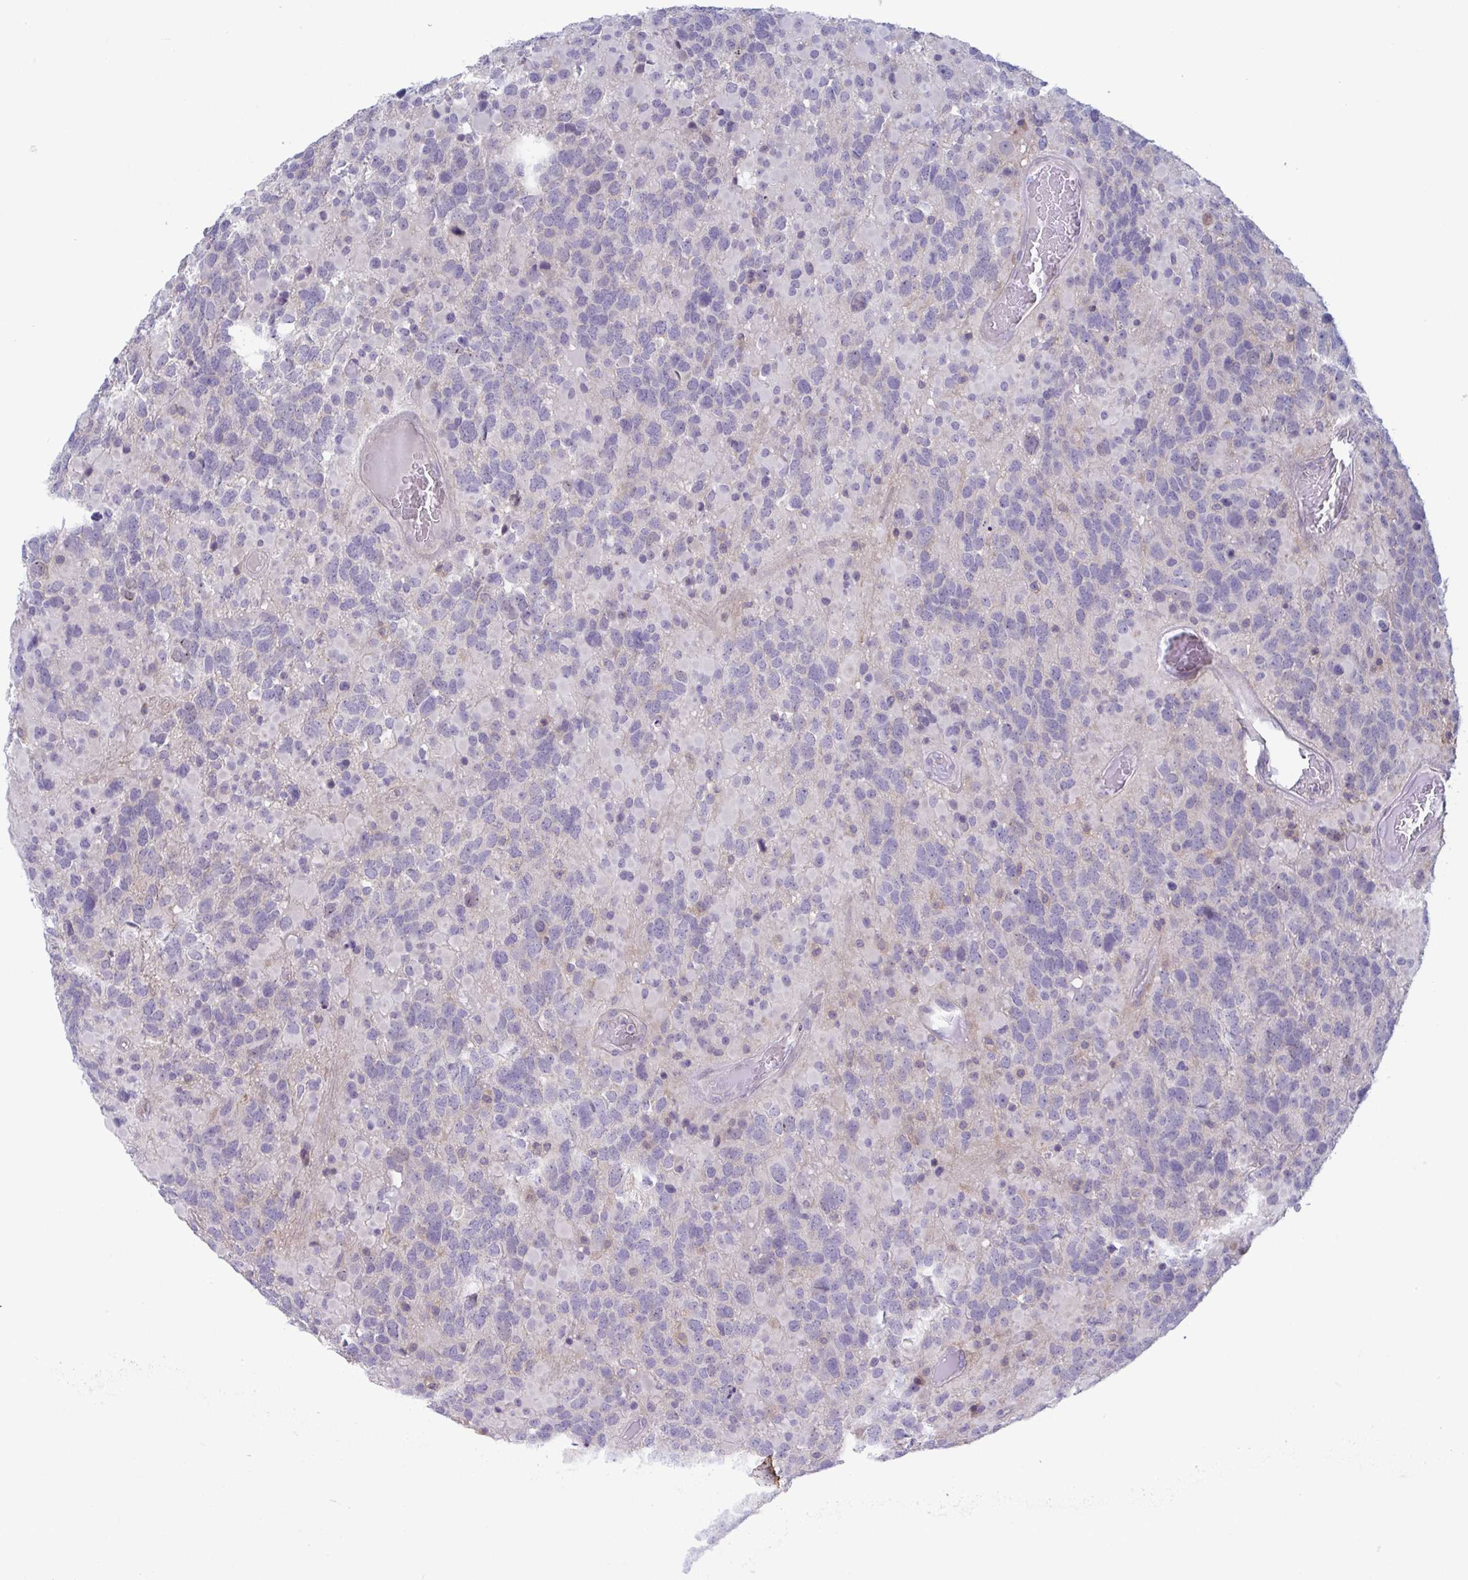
{"staining": {"intensity": "negative", "quantity": "none", "location": "none"}, "tissue": "glioma", "cell_type": "Tumor cells", "image_type": "cancer", "snomed": [{"axis": "morphology", "description": "Glioma, malignant, High grade"}, {"axis": "topography", "description": "Brain"}], "caption": "High magnification brightfield microscopy of high-grade glioma (malignant) stained with DAB (brown) and counterstained with hematoxylin (blue): tumor cells show no significant positivity.", "gene": "STK26", "patient": {"sex": "female", "age": 40}}